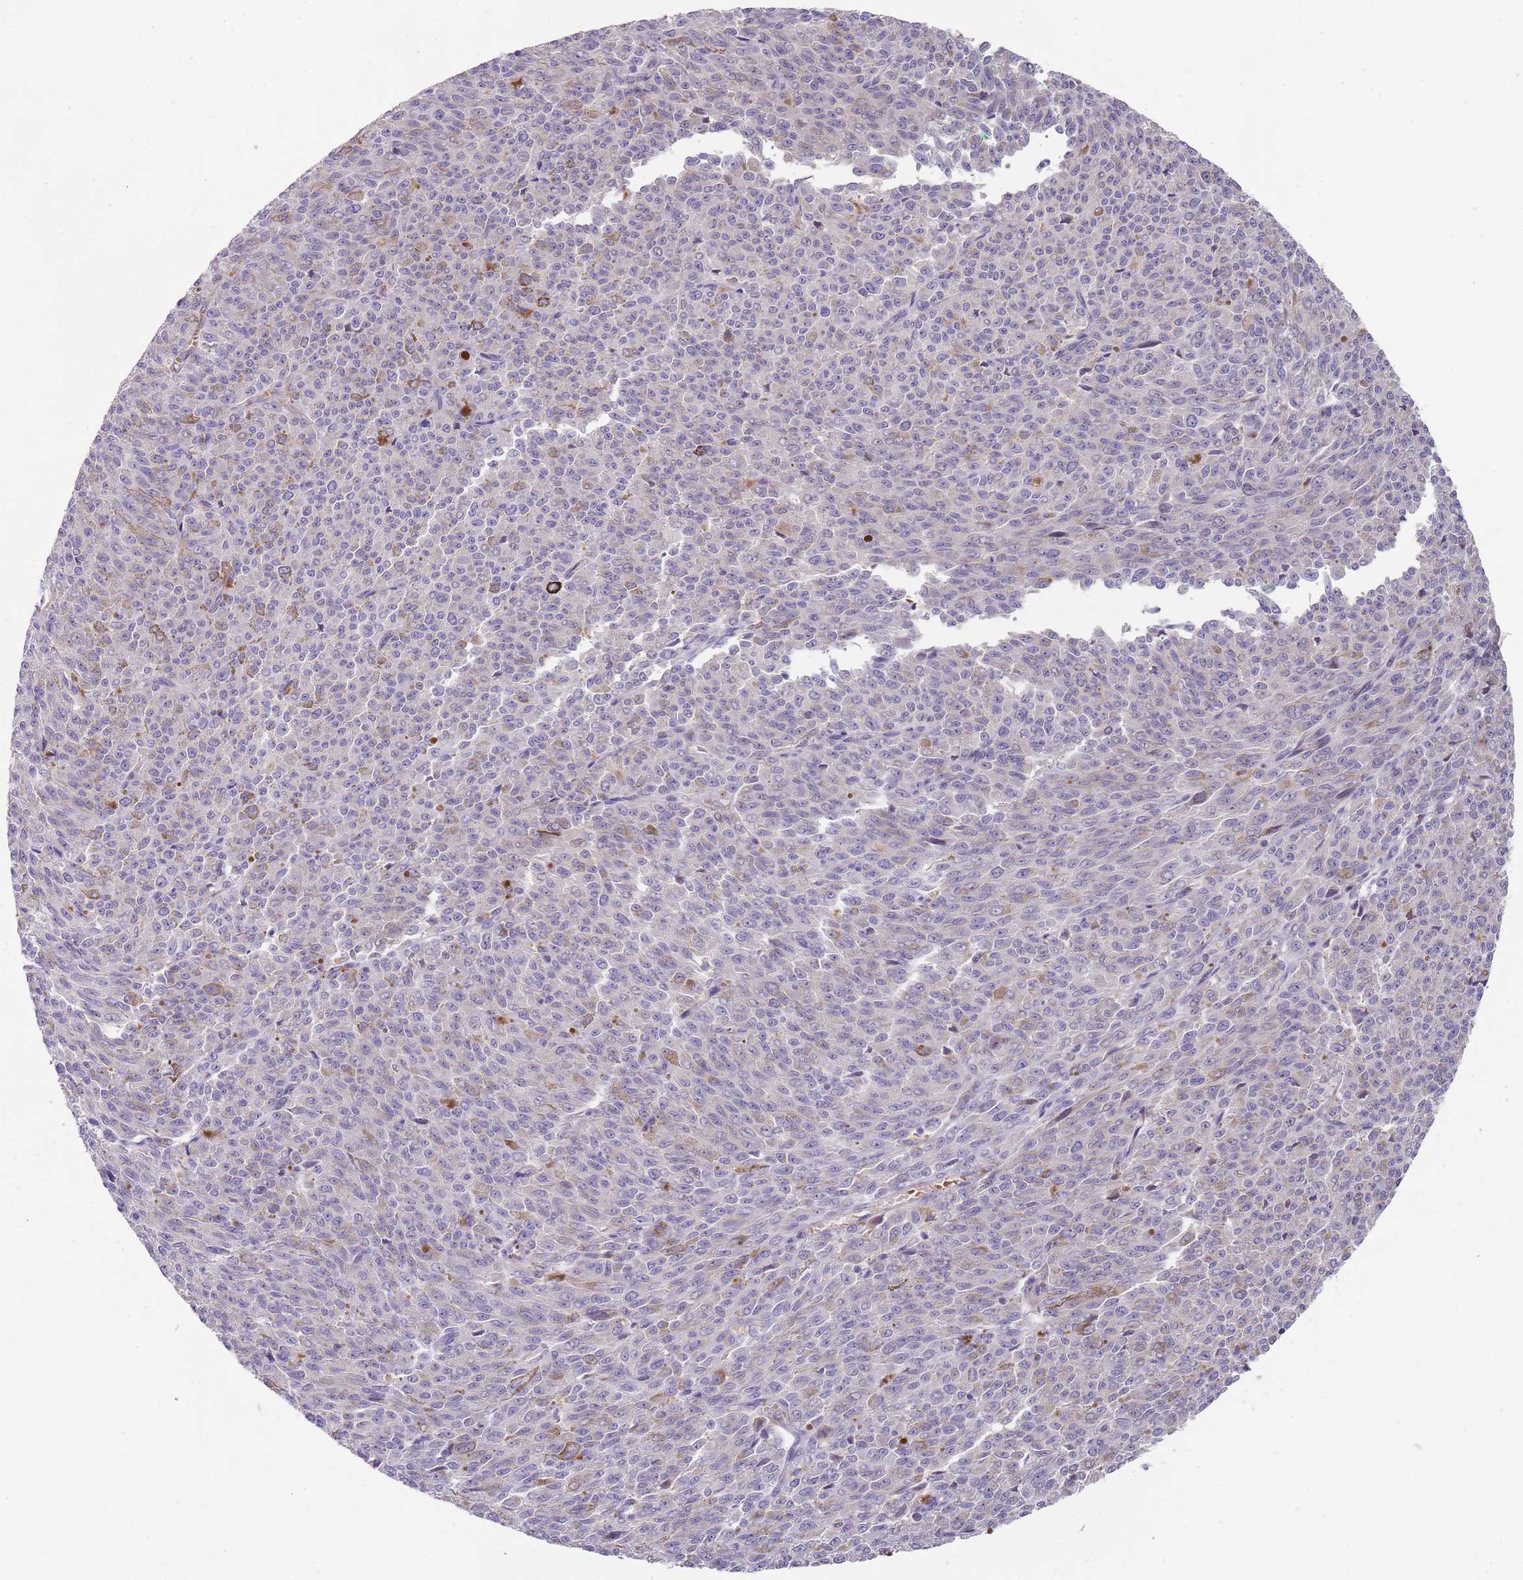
{"staining": {"intensity": "negative", "quantity": "none", "location": "none"}, "tissue": "melanoma", "cell_type": "Tumor cells", "image_type": "cancer", "snomed": [{"axis": "morphology", "description": "Malignant melanoma, NOS"}, {"axis": "topography", "description": "Skin"}], "caption": "DAB immunohistochemical staining of human malignant melanoma displays no significant expression in tumor cells.", "gene": "PRAC1", "patient": {"sex": "female", "age": 52}}